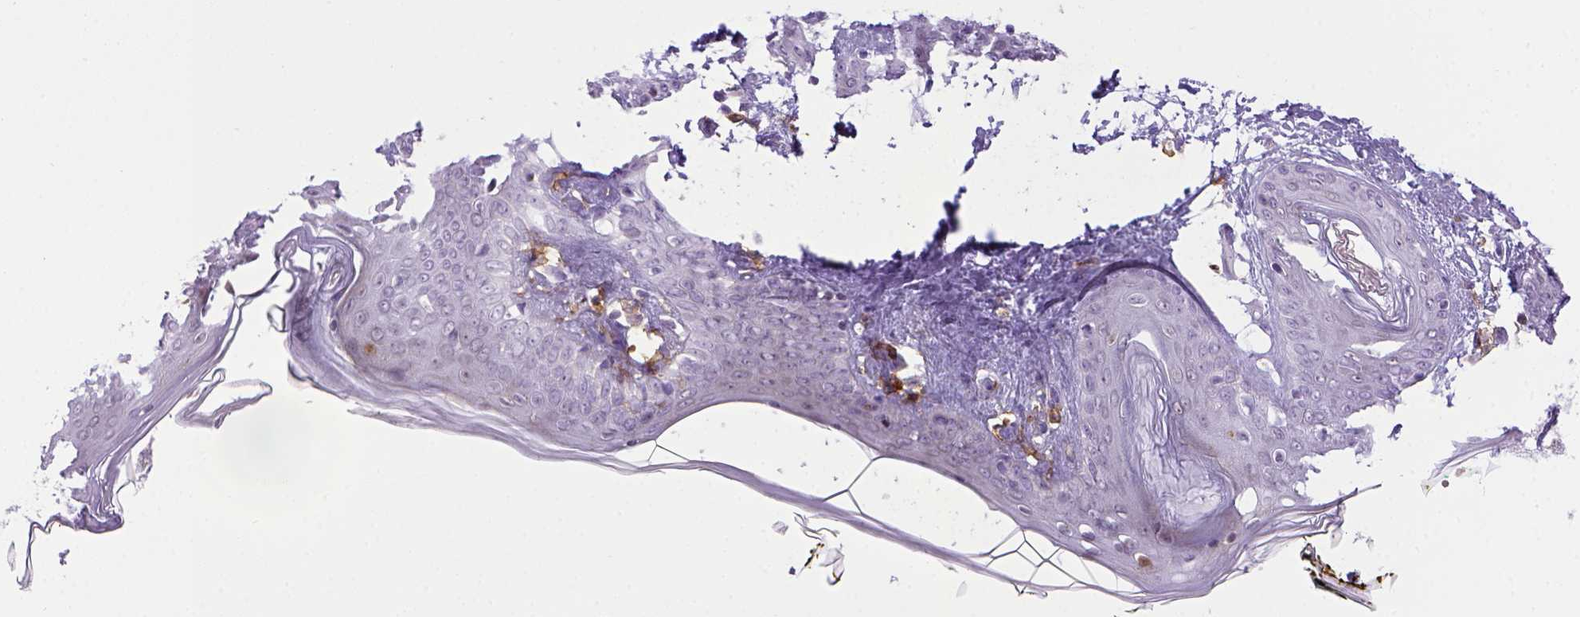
{"staining": {"intensity": "negative", "quantity": "none", "location": "none"}, "tissue": "skin", "cell_type": "Fibroblasts", "image_type": "normal", "snomed": [{"axis": "morphology", "description": "Normal tissue, NOS"}, {"axis": "topography", "description": "Skin"}], "caption": "There is no significant positivity in fibroblasts of skin. Brightfield microscopy of IHC stained with DAB (brown) and hematoxylin (blue), captured at high magnification.", "gene": "ITGAM", "patient": {"sex": "female", "age": 34}}